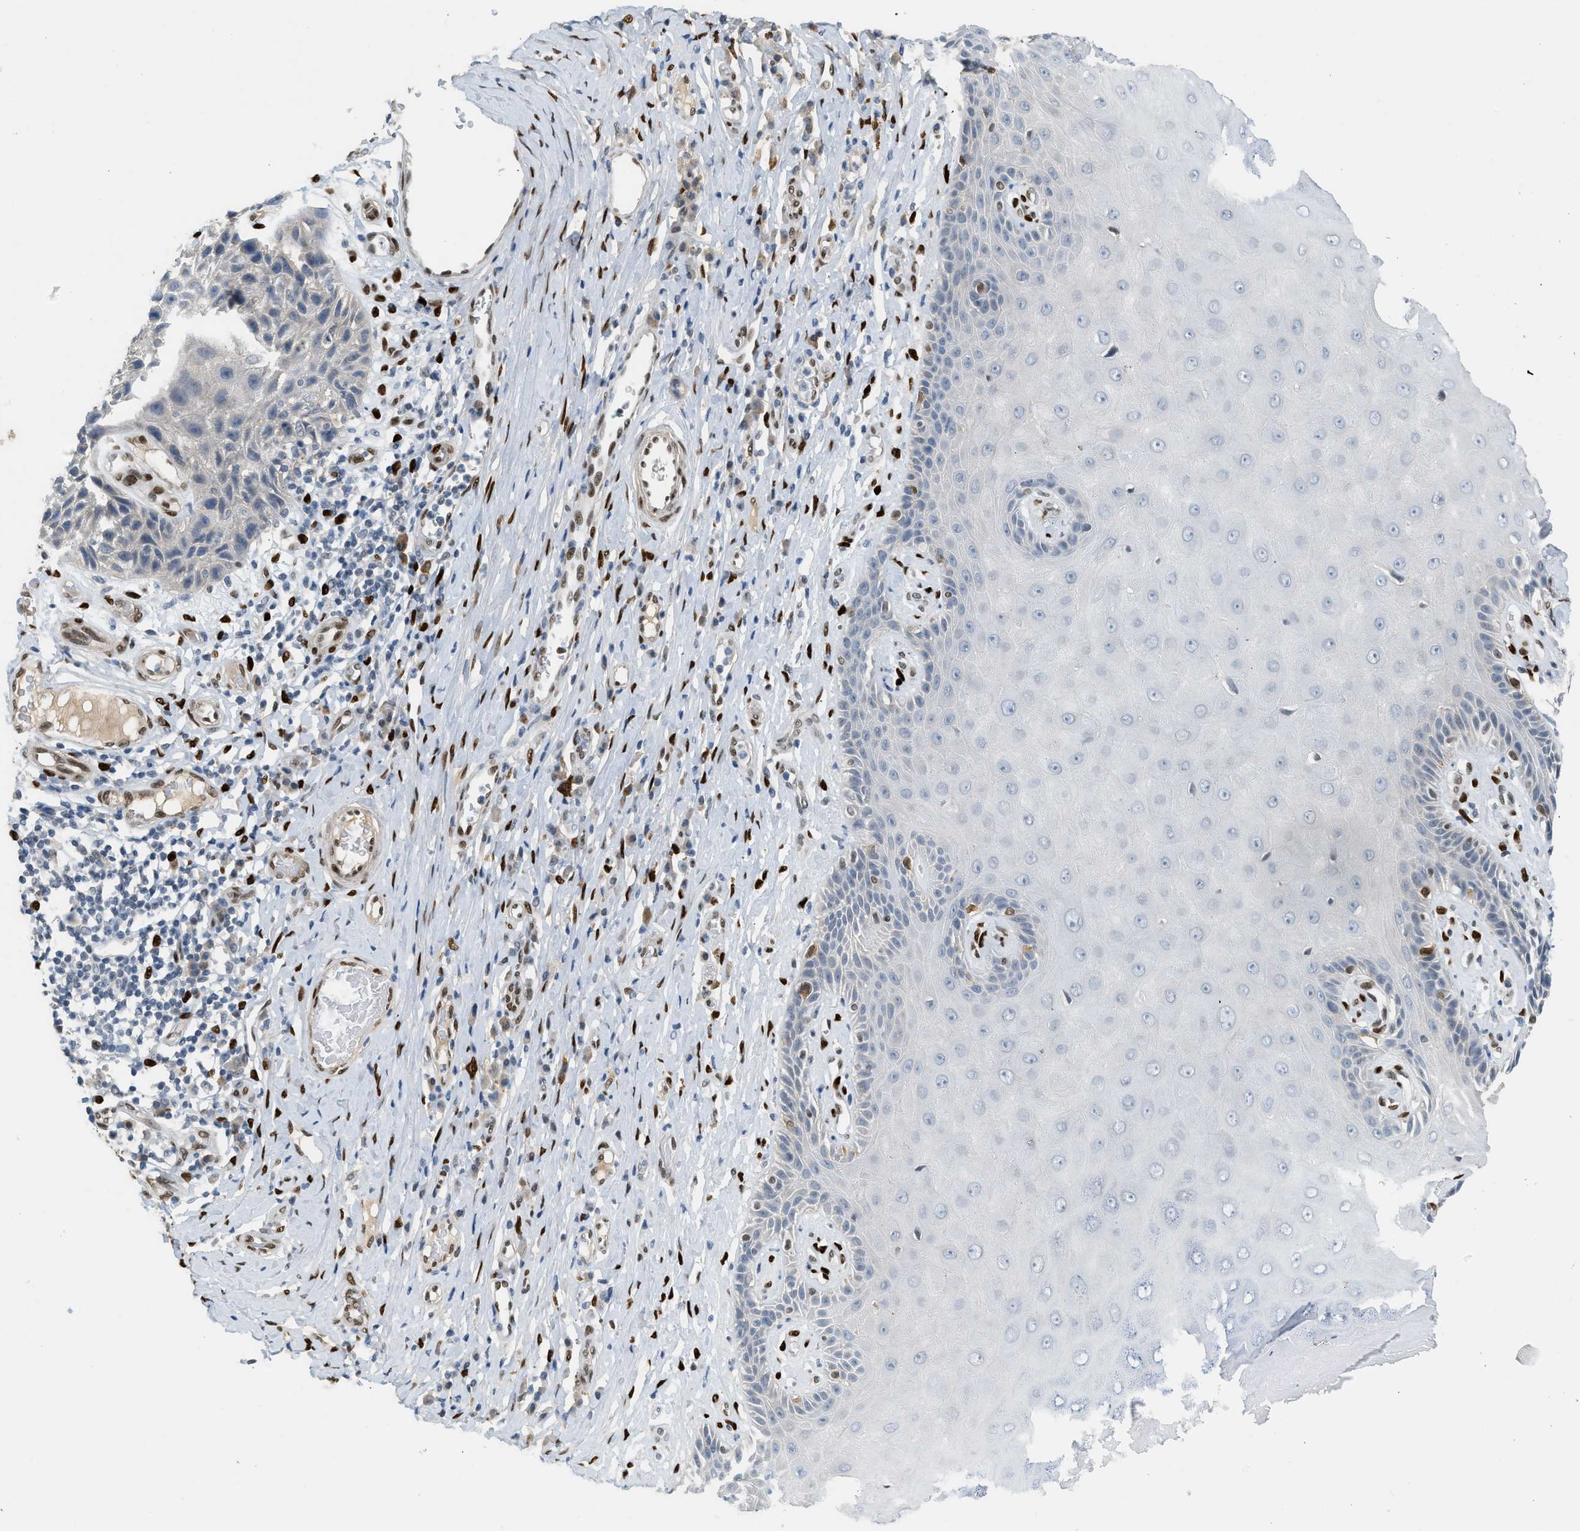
{"staining": {"intensity": "weak", "quantity": "<25%", "location": "cytoplasmic/membranous"}, "tissue": "skin", "cell_type": "Epidermal cells", "image_type": "normal", "snomed": [{"axis": "morphology", "description": "Normal tissue, NOS"}, {"axis": "topography", "description": "Vulva"}], "caption": "Photomicrograph shows no significant protein positivity in epidermal cells of unremarkable skin.", "gene": "ZBTB20", "patient": {"sex": "female", "age": 73}}